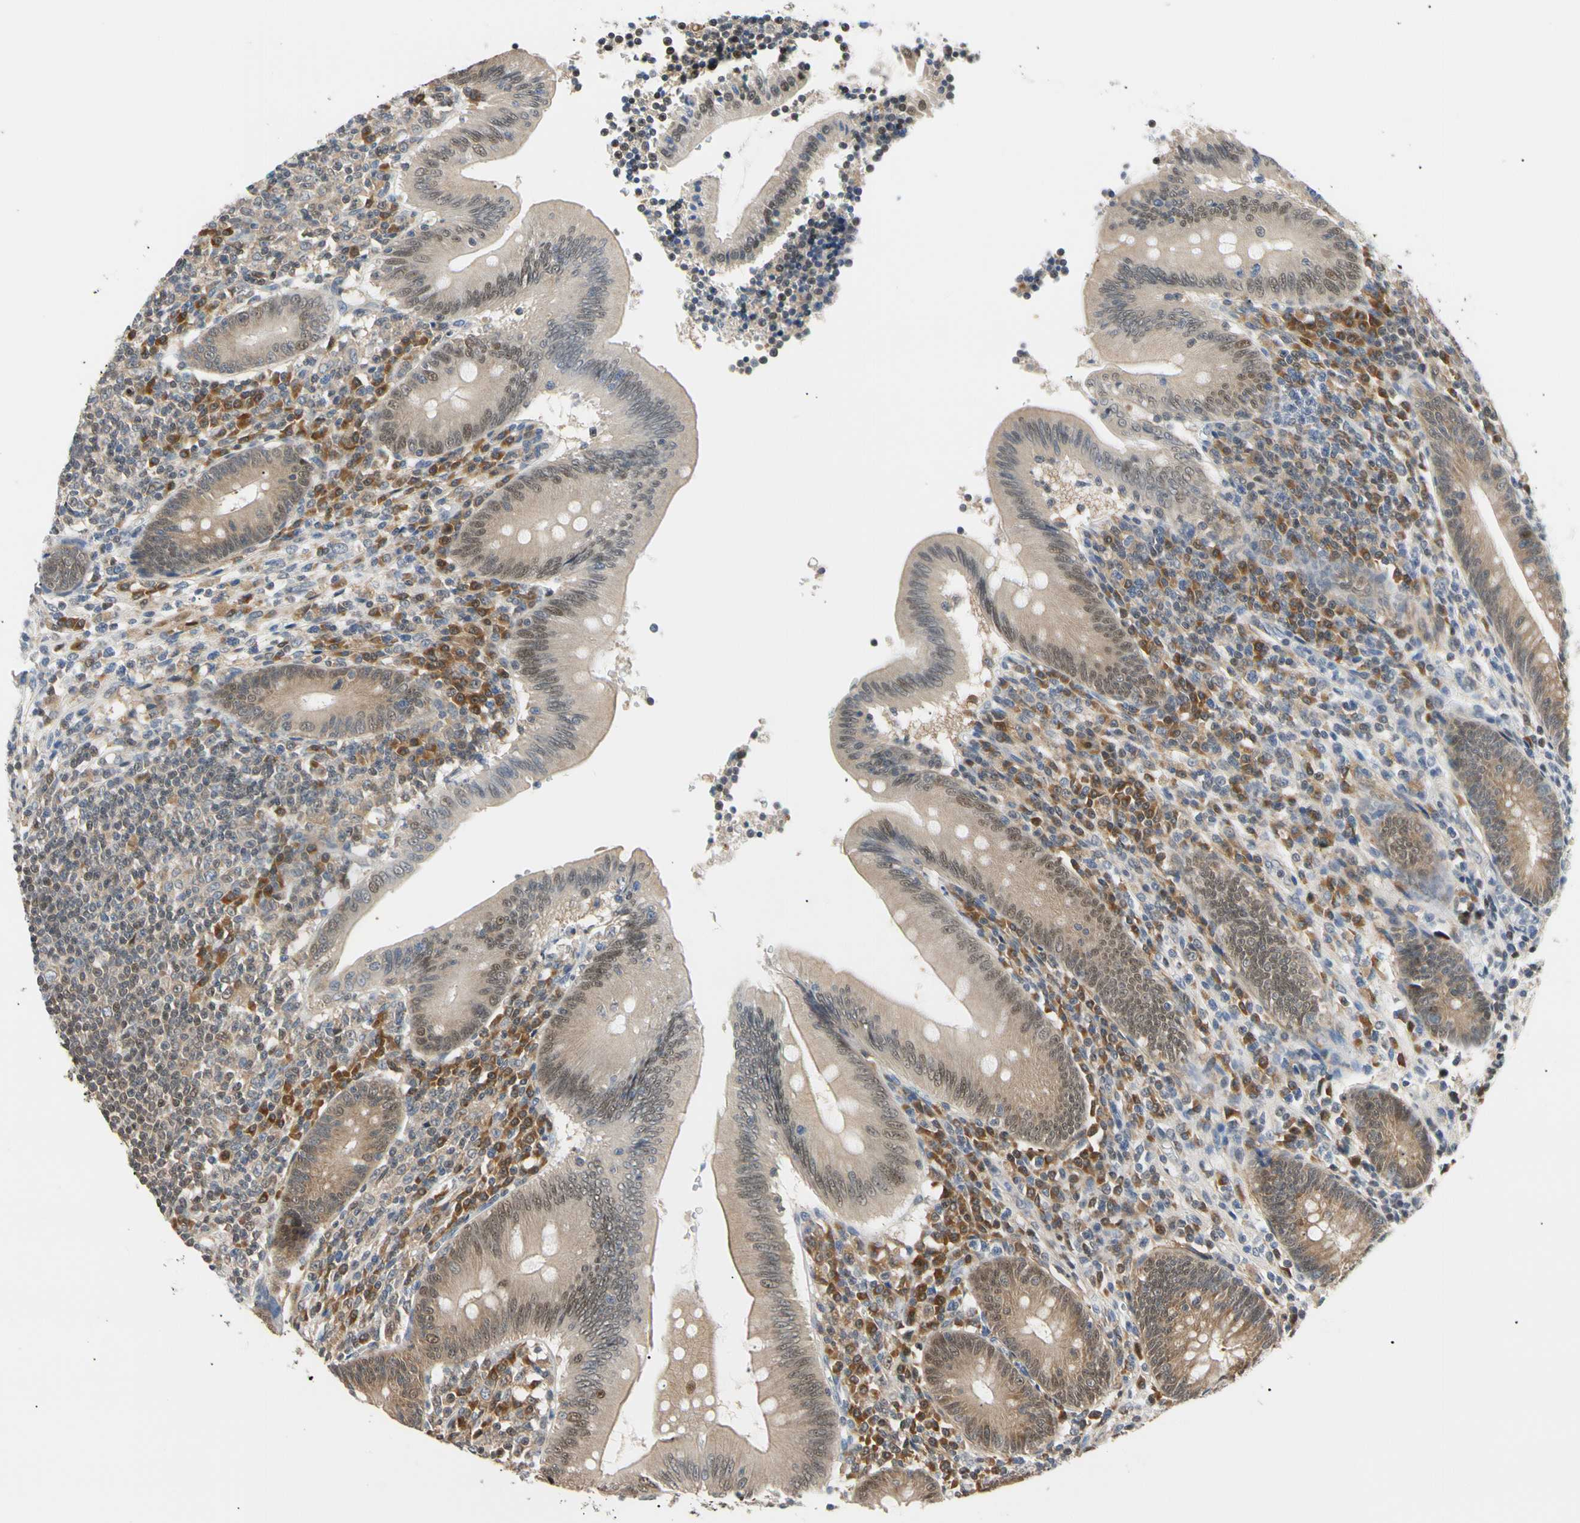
{"staining": {"intensity": "moderate", "quantity": ">75%", "location": "cytoplasmic/membranous"}, "tissue": "appendix", "cell_type": "Glandular cells", "image_type": "normal", "snomed": [{"axis": "morphology", "description": "Normal tissue, NOS"}, {"axis": "morphology", "description": "Inflammation, NOS"}, {"axis": "topography", "description": "Appendix"}], "caption": "Immunohistochemical staining of benign human appendix demonstrates medium levels of moderate cytoplasmic/membranous staining in approximately >75% of glandular cells. The protein of interest is shown in brown color, while the nuclei are stained blue.", "gene": "SEC23B", "patient": {"sex": "male", "age": 46}}